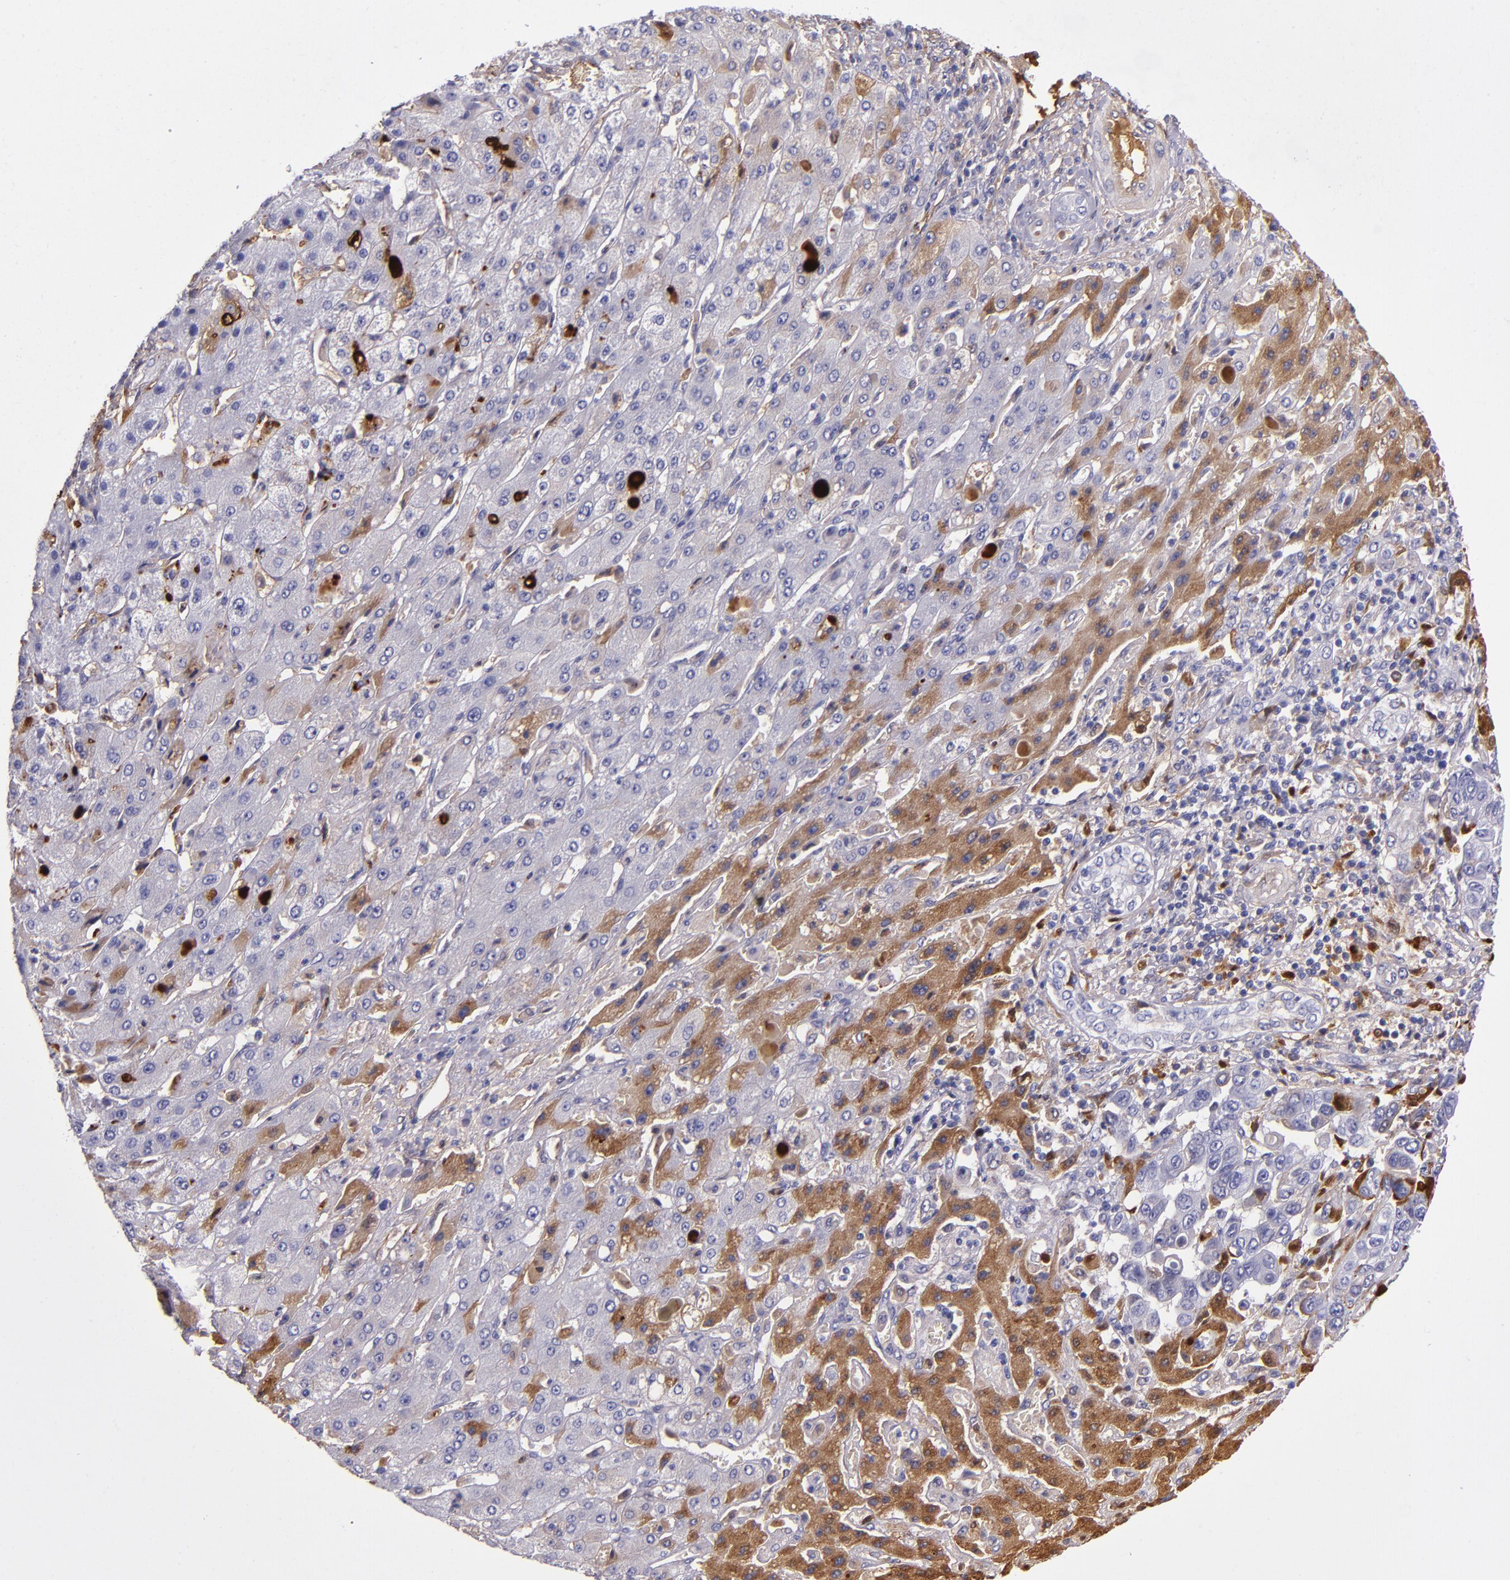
{"staining": {"intensity": "weak", "quantity": "25%-75%", "location": "cytoplasmic/membranous"}, "tissue": "liver cancer", "cell_type": "Tumor cells", "image_type": "cancer", "snomed": [{"axis": "morphology", "description": "Cholangiocarcinoma"}, {"axis": "topography", "description": "Liver"}], "caption": "Human liver cancer stained with a protein marker demonstrates weak staining in tumor cells.", "gene": "CLEC3B", "patient": {"sex": "female", "age": 52}}